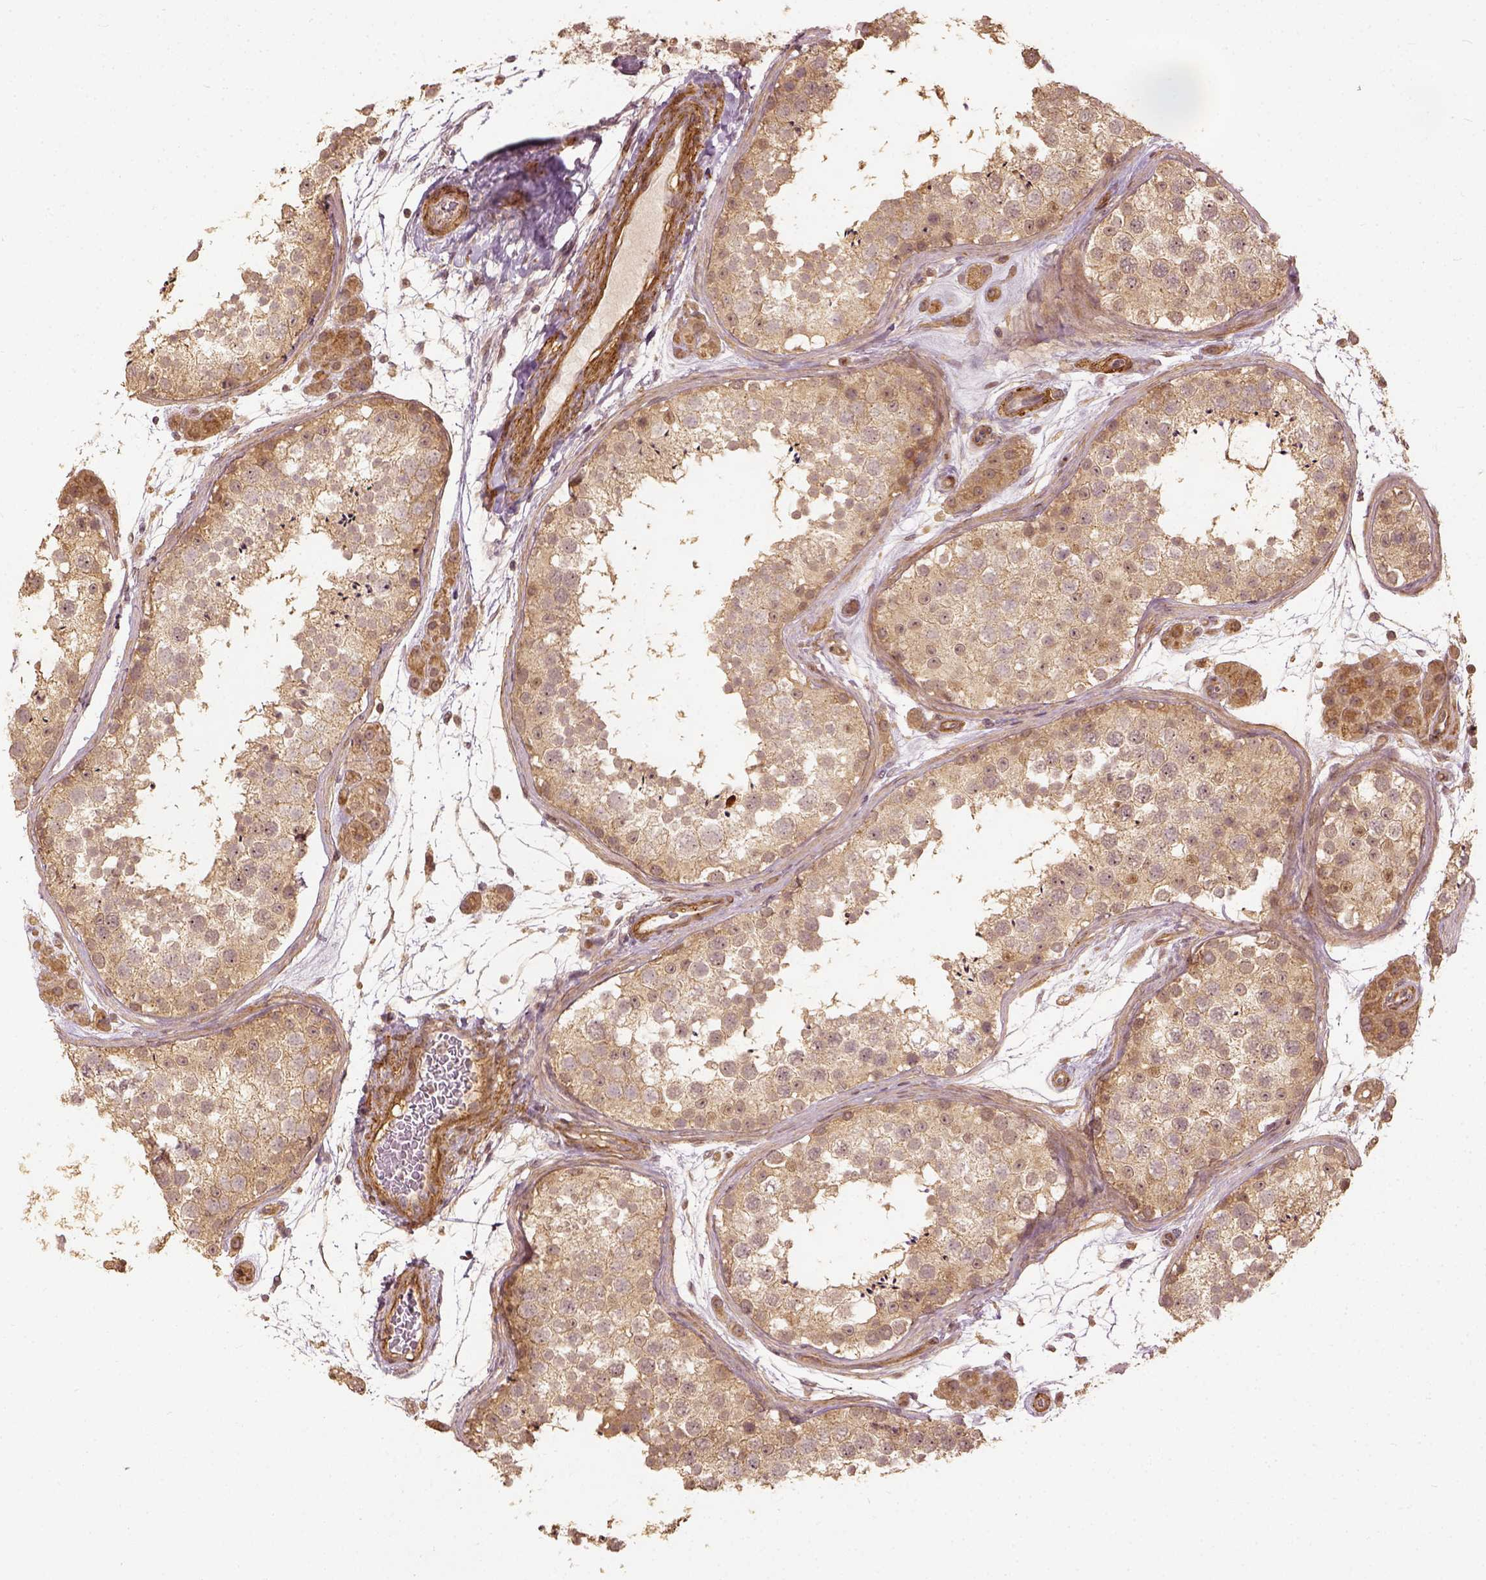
{"staining": {"intensity": "moderate", "quantity": "25%-75%", "location": "cytoplasmic/membranous"}, "tissue": "testis", "cell_type": "Cells in seminiferous ducts", "image_type": "normal", "snomed": [{"axis": "morphology", "description": "Normal tissue, NOS"}, {"axis": "topography", "description": "Testis"}], "caption": "Immunohistochemistry (IHC) micrograph of normal testis: human testis stained using immunohistochemistry demonstrates medium levels of moderate protein expression localized specifically in the cytoplasmic/membranous of cells in seminiferous ducts, appearing as a cytoplasmic/membranous brown color.", "gene": "VEGFA", "patient": {"sex": "male", "age": 41}}